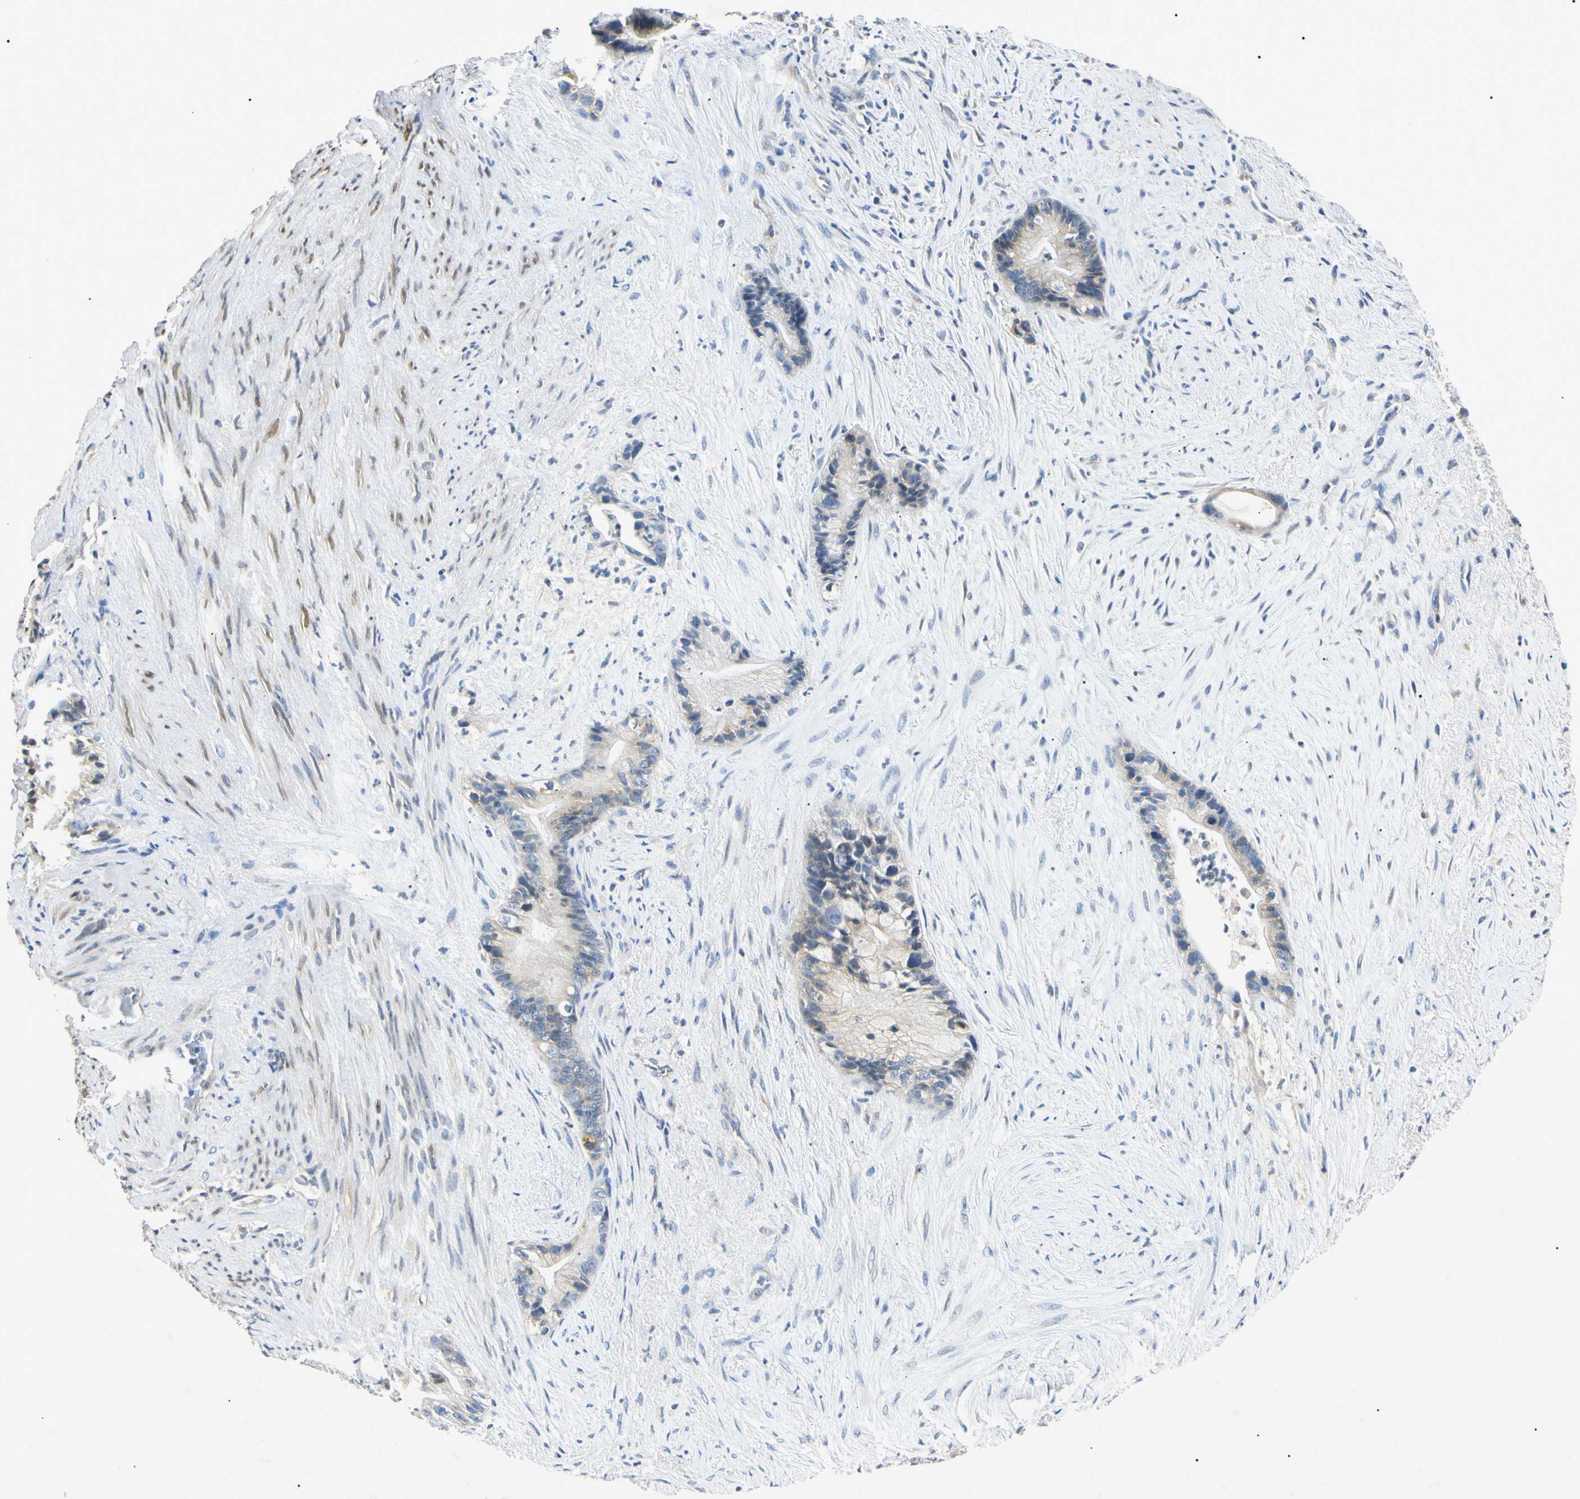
{"staining": {"intensity": "weak", "quantity": "<25%", "location": "cytoplasmic/membranous"}, "tissue": "liver cancer", "cell_type": "Tumor cells", "image_type": "cancer", "snomed": [{"axis": "morphology", "description": "Cholangiocarcinoma"}, {"axis": "topography", "description": "Liver"}], "caption": "DAB immunohistochemical staining of human liver cancer (cholangiocarcinoma) reveals no significant staining in tumor cells.", "gene": "DNAJB12", "patient": {"sex": "female", "age": 55}}